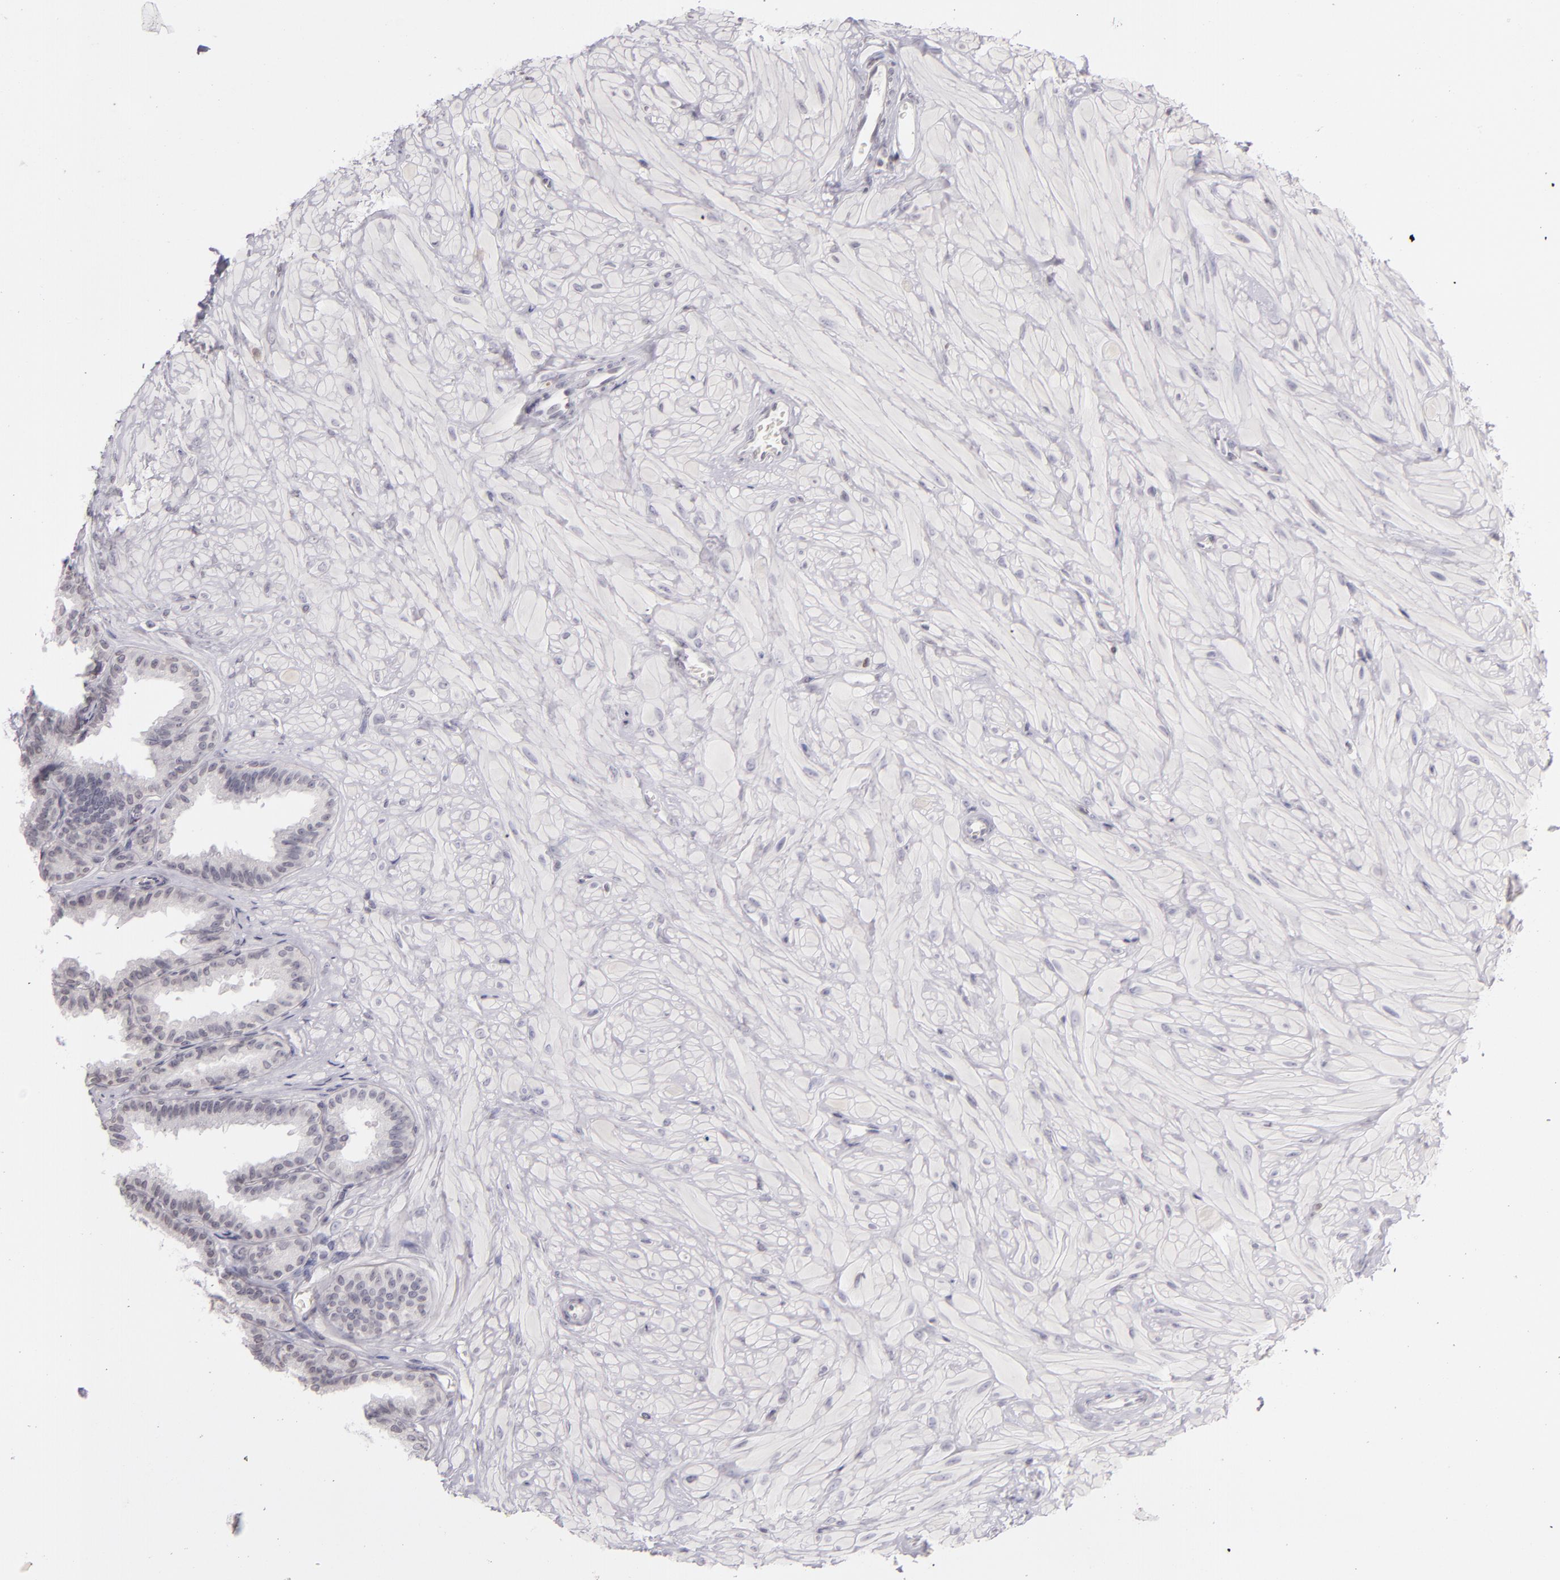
{"staining": {"intensity": "negative", "quantity": "none", "location": "none"}, "tissue": "seminal vesicle", "cell_type": "Glandular cells", "image_type": "normal", "snomed": [{"axis": "morphology", "description": "Normal tissue, NOS"}, {"axis": "topography", "description": "Seminal veicle"}], "caption": "Human seminal vesicle stained for a protein using IHC shows no positivity in glandular cells.", "gene": "CD40", "patient": {"sex": "male", "age": 26}}